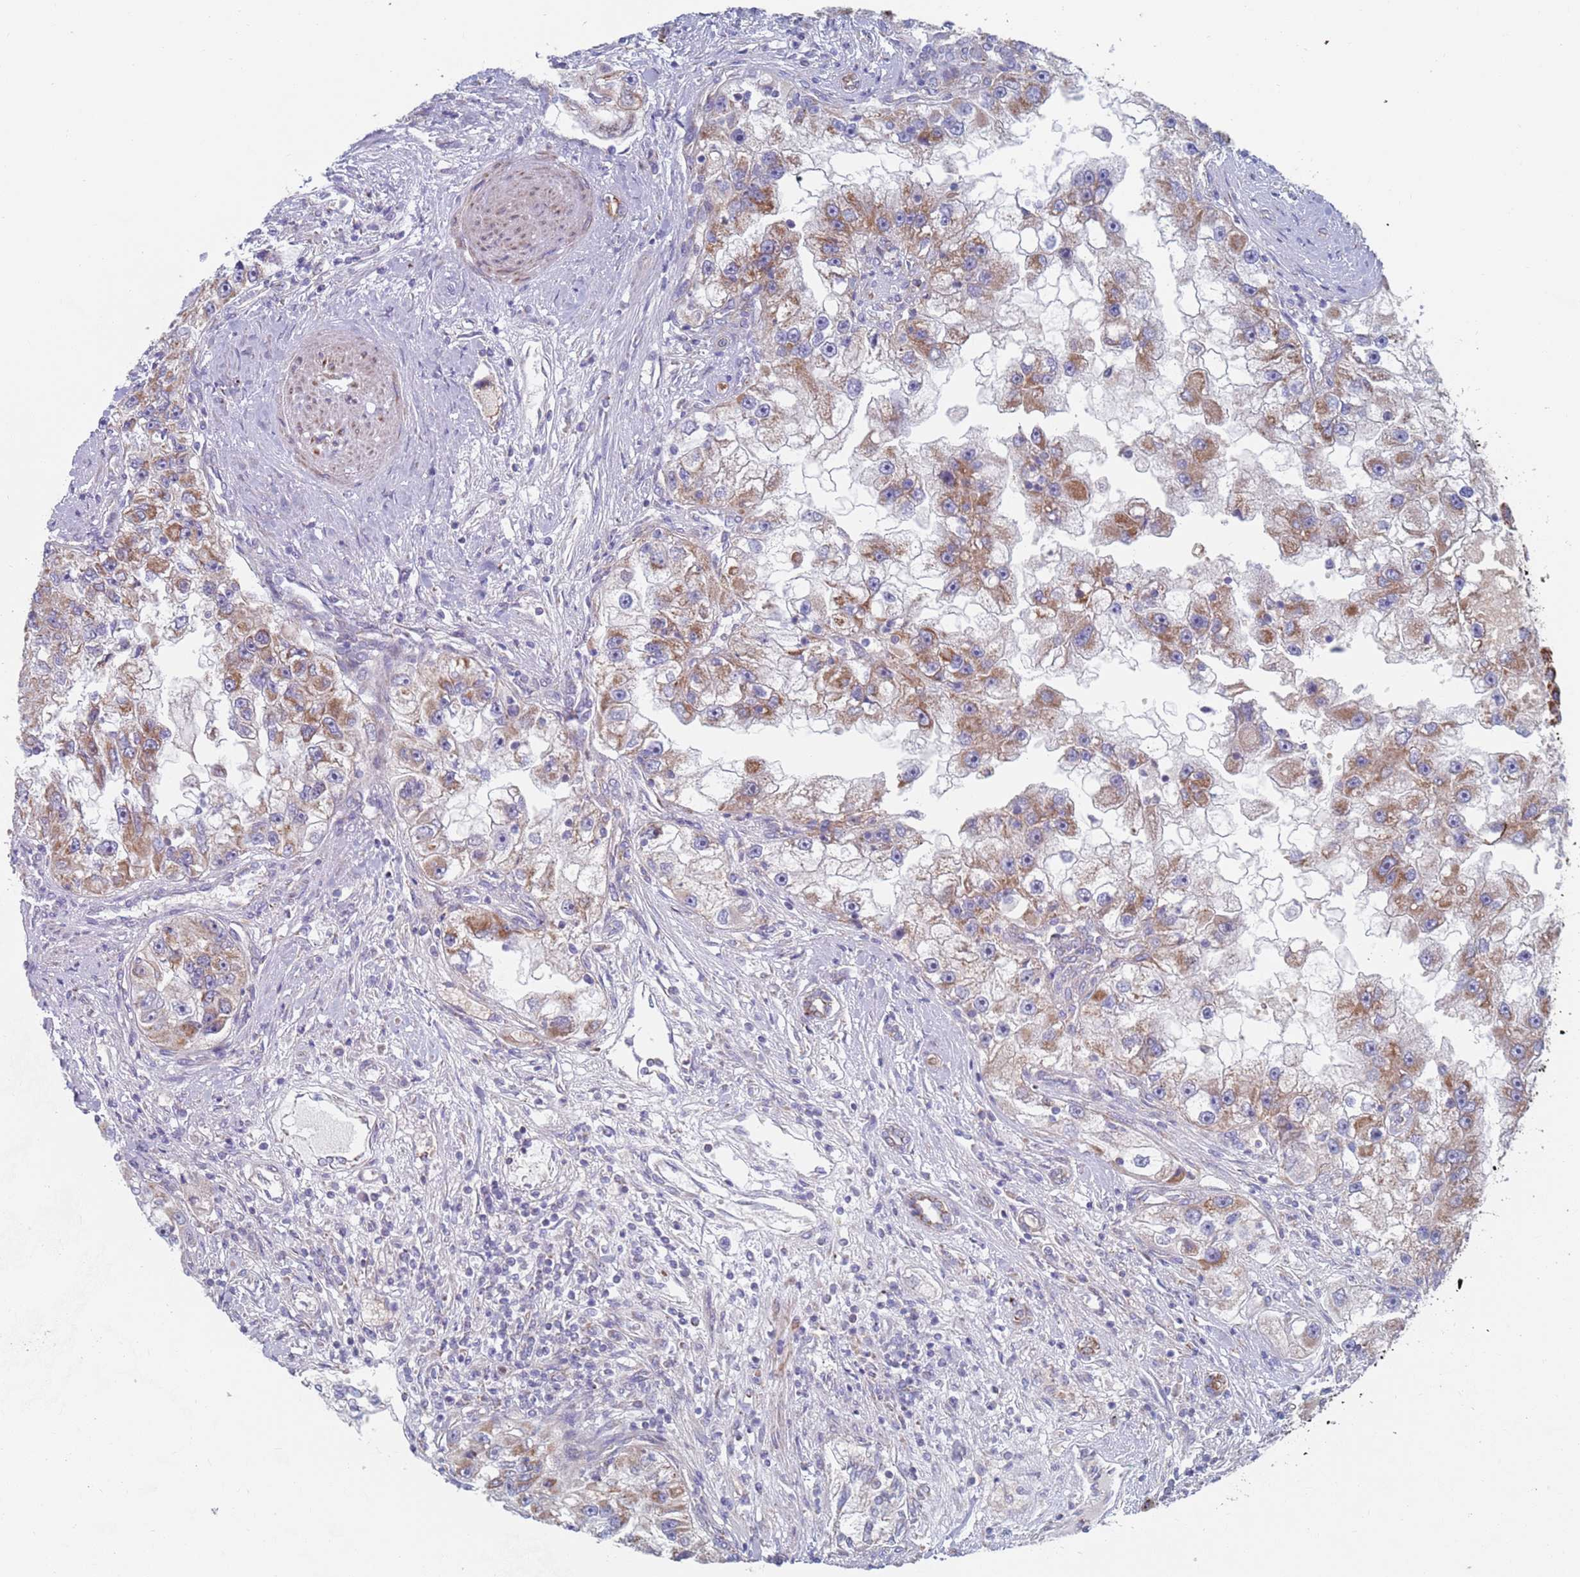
{"staining": {"intensity": "moderate", "quantity": ">75%", "location": "cytoplasmic/membranous"}, "tissue": "renal cancer", "cell_type": "Tumor cells", "image_type": "cancer", "snomed": [{"axis": "morphology", "description": "Adenocarcinoma, NOS"}, {"axis": "topography", "description": "Kidney"}], "caption": "The histopathology image shows immunohistochemical staining of adenocarcinoma (renal). There is moderate cytoplasmic/membranous expression is identified in approximately >75% of tumor cells. The protein is shown in brown color, while the nuclei are stained blue.", "gene": "CHCHD6", "patient": {"sex": "male", "age": 63}}